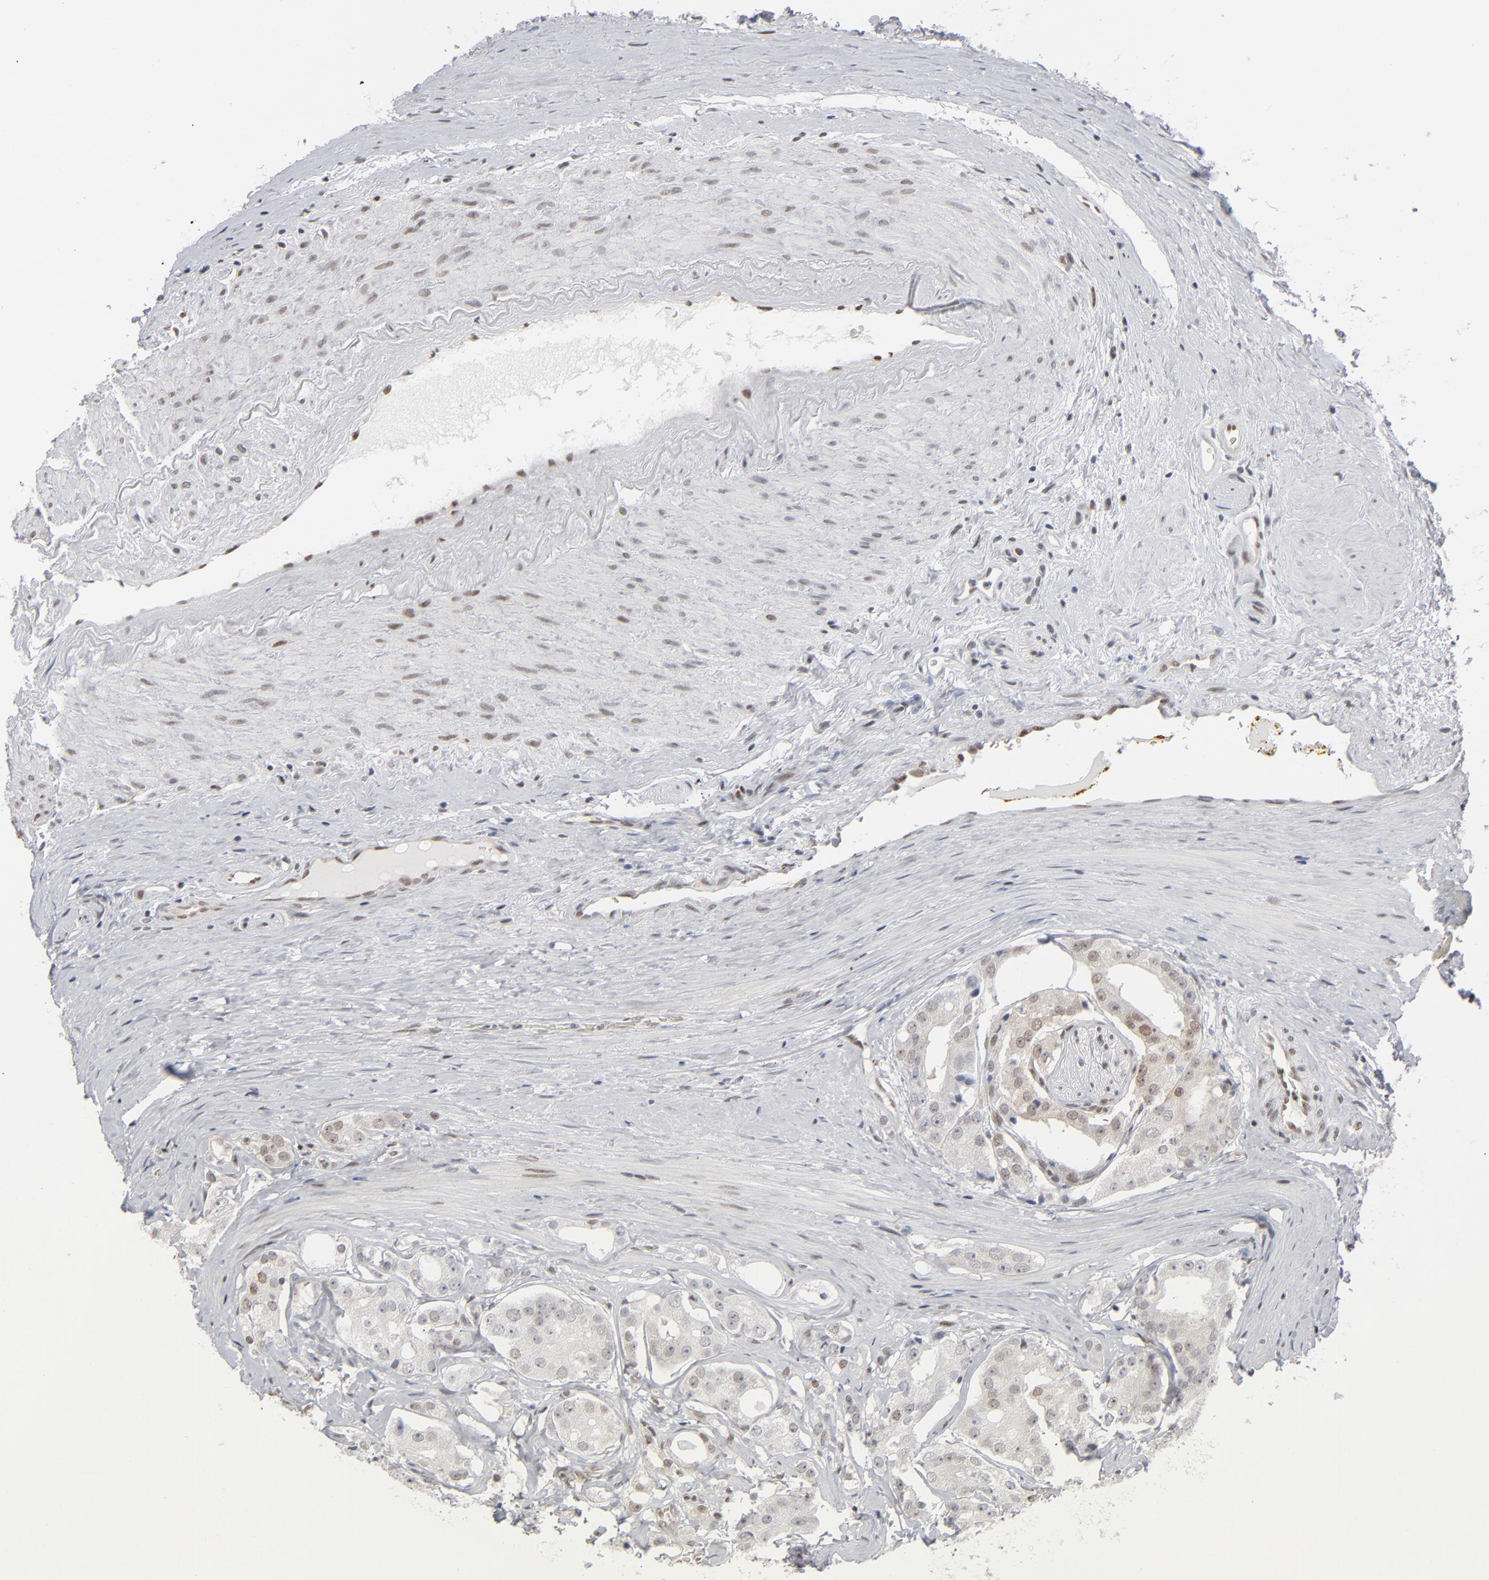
{"staining": {"intensity": "weak", "quantity": "<25%", "location": "cytoplasmic/membranous,nuclear"}, "tissue": "prostate cancer", "cell_type": "Tumor cells", "image_type": "cancer", "snomed": [{"axis": "morphology", "description": "Adenocarcinoma, High grade"}, {"axis": "topography", "description": "Prostate"}], "caption": "Protein analysis of prostate cancer (adenocarcinoma (high-grade)) demonstrates no significant staining in tumor cells.", "gene": "IRF9", "patient": {"sex": "male", "age": 68}}